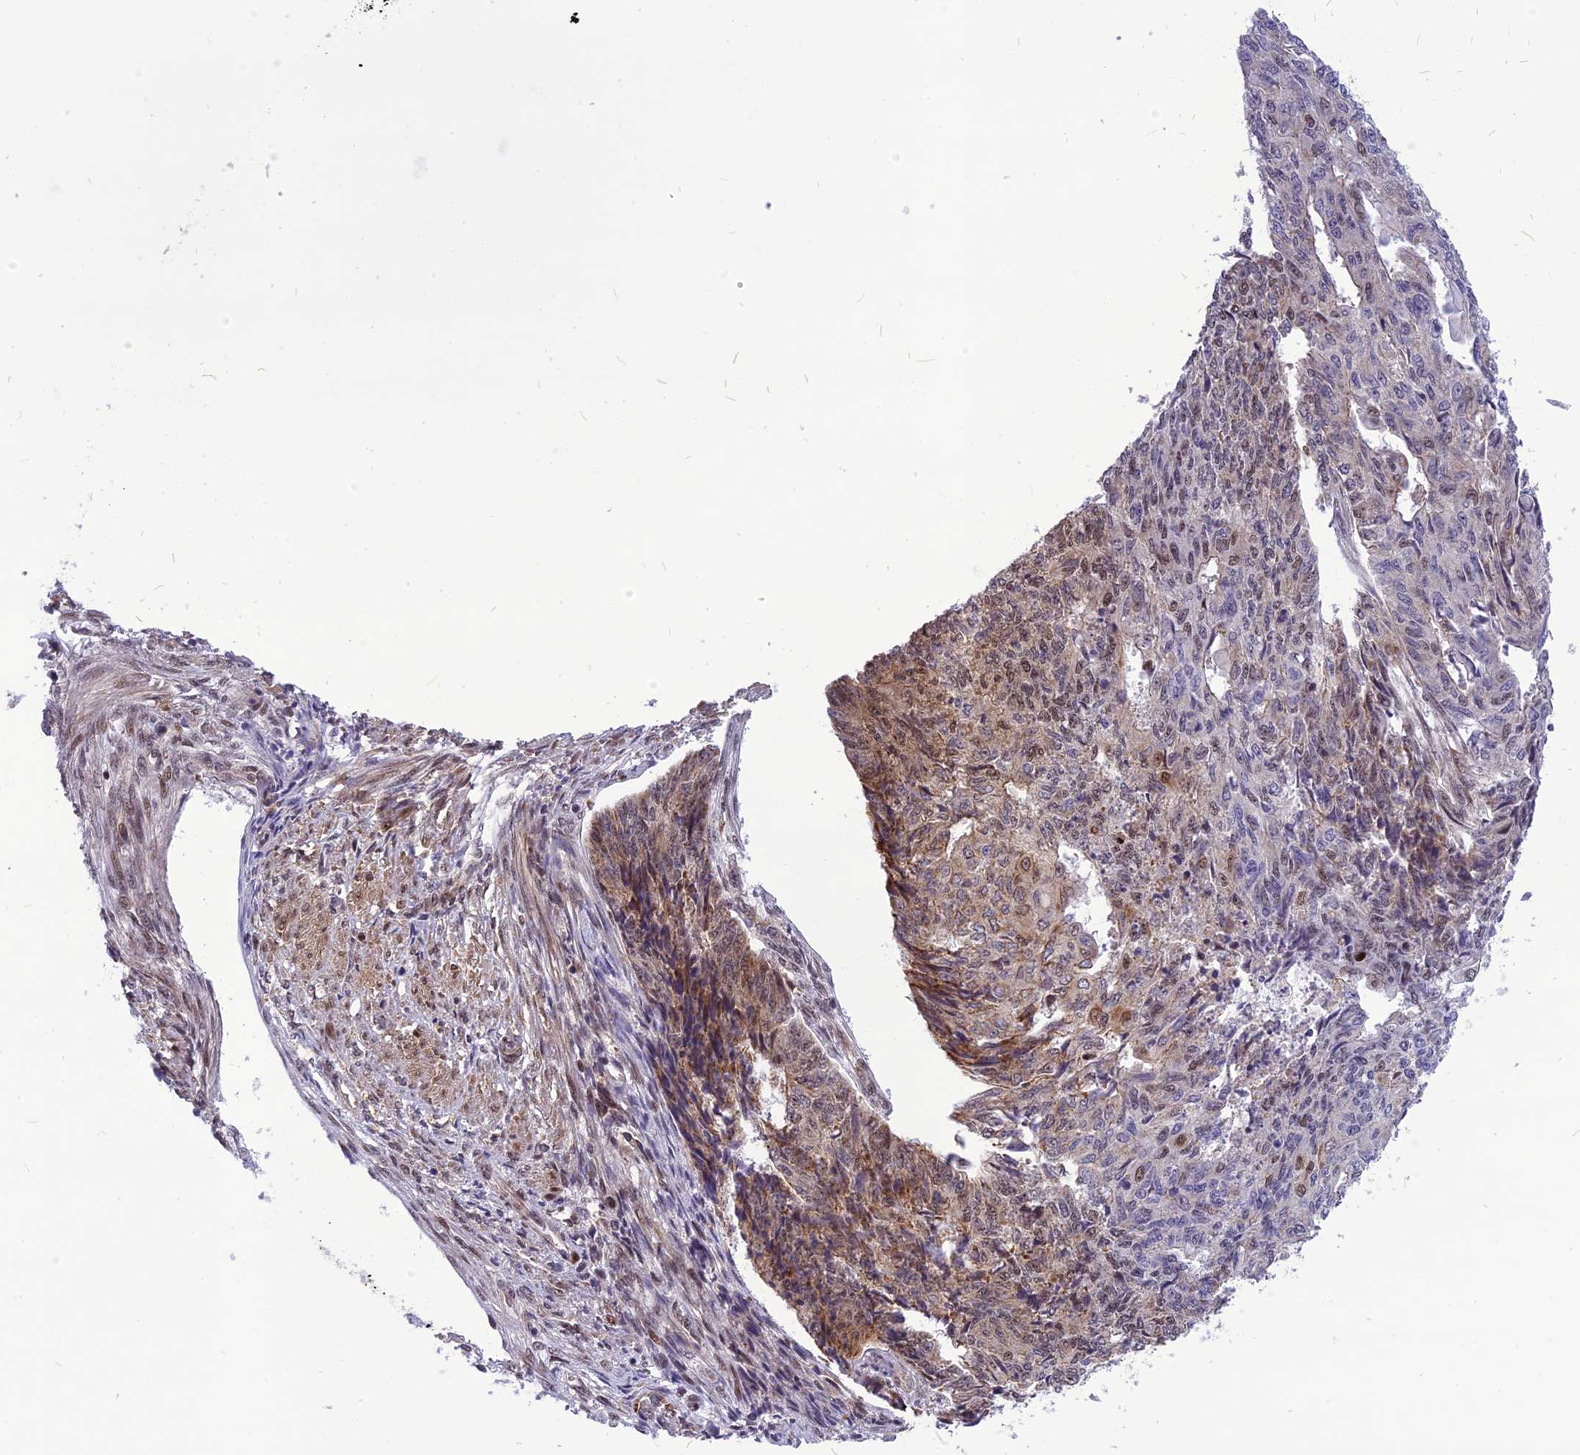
{"staining": {"intensity": "moderate", "quantity": "25%-75%", "location": "cytoplasmic/membranous,nuclear"}, "tissue": "endometrial cancer", "cell_type": "Tumor cells", "image_type": "cancer", "snomed": [{"axis": "morphology", "description": "Adenocarcinoma, NOS"}, {"axis": "topography", "description": "Endometrium"}], "caption": "A medium amount of moderate cytoplasmic/membranous and nuclear staining is appreciated in about 25%-75% of tumor cells in endometrial cancer tissue. The staining was performed using DAB, with brown indicating positive protein expression. Nuclei are stained blue with hematoxylin.", "gene": "CMC1", "patient": {"sex": "female", "age": 32}}